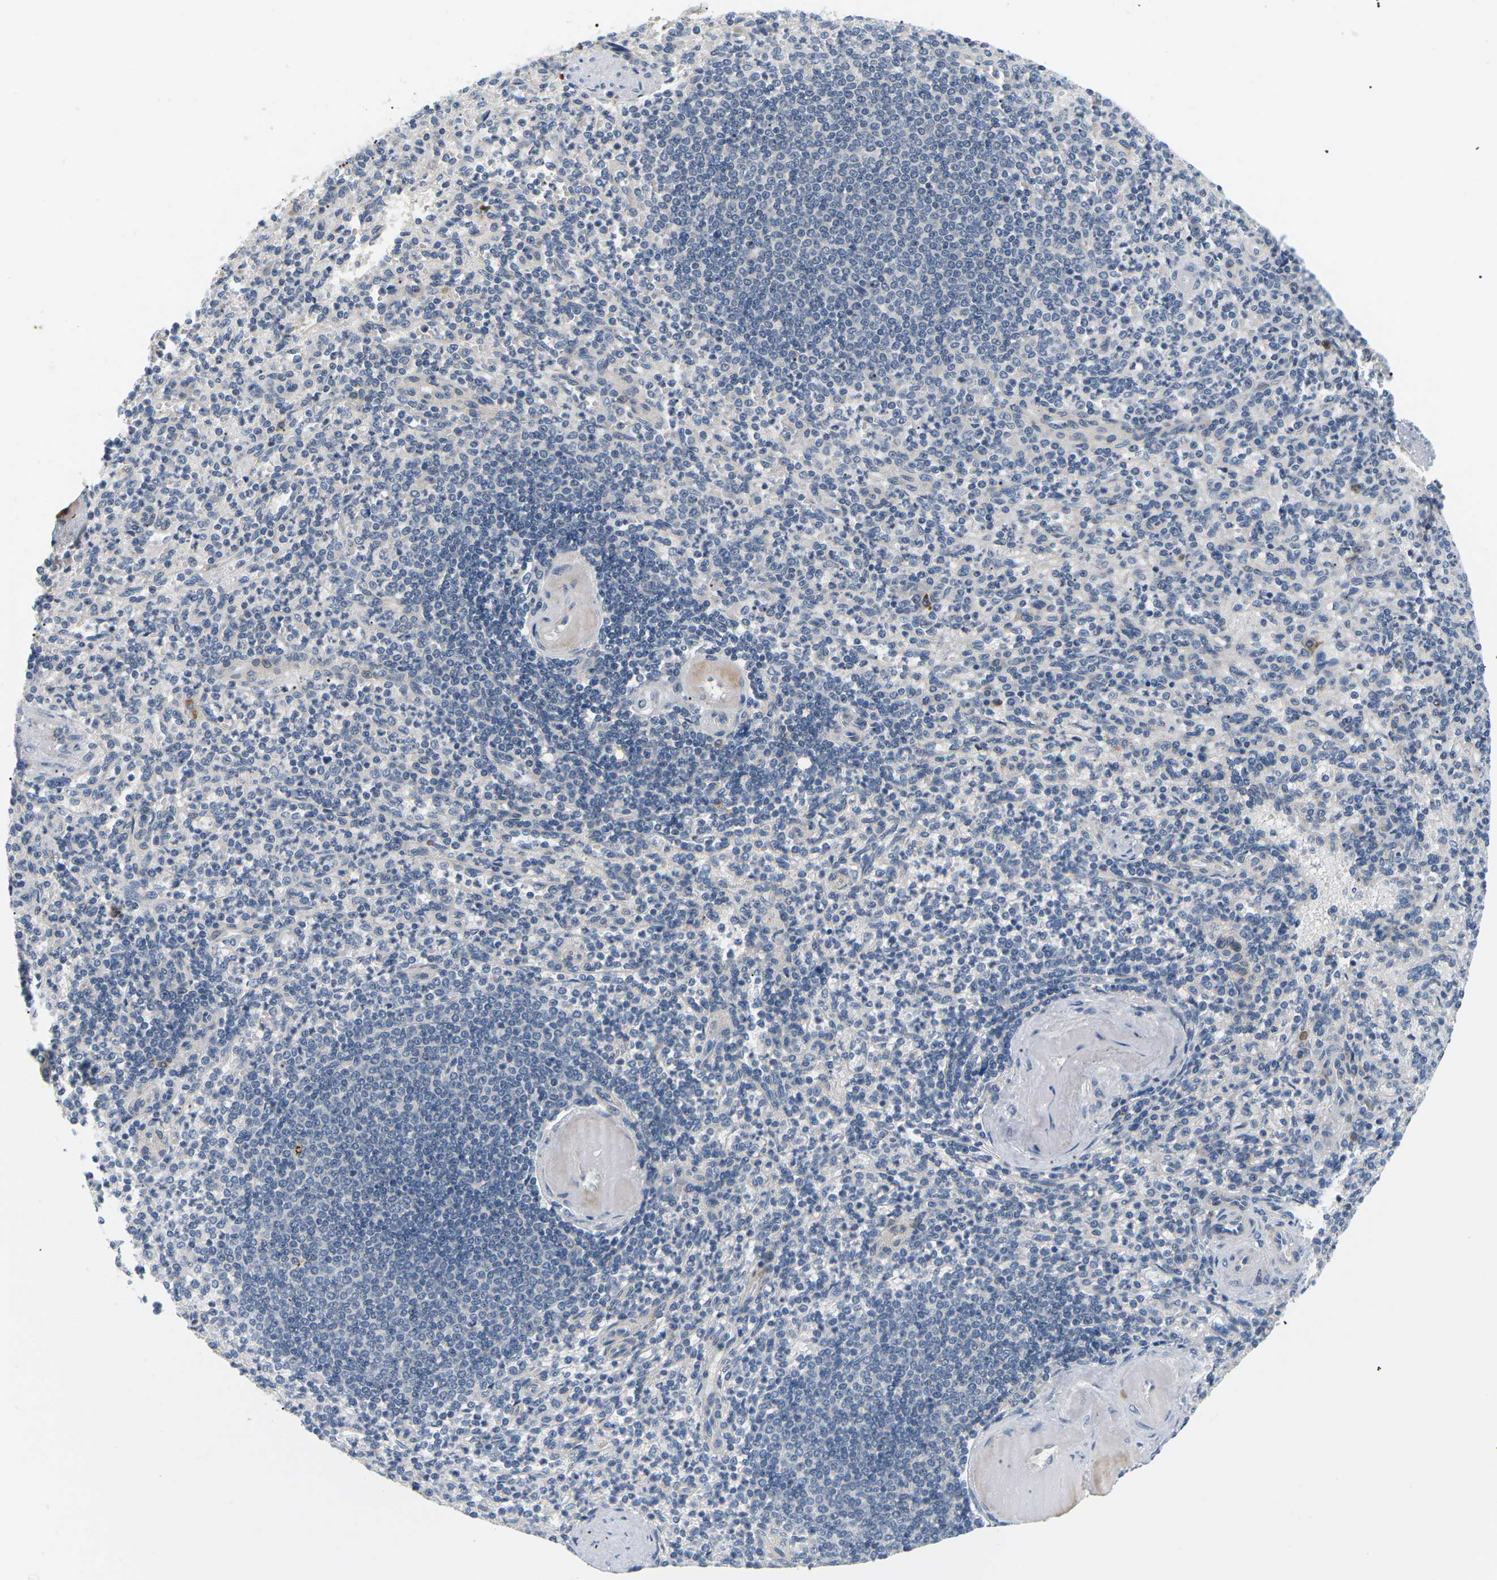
{"staining": {"intensity": "negative", "quantity": "none", "location": "none"}, "tissue": "spleen", "cell_type": "Cells in red pulp", "image_type": "normal", "snomed": [{"axis": "morphology", "description": "Normal tissue, NOS"}, {"axis": "topography", "description": "Spleen"}], "caption": "This is an IHC image of benign spleen. There is no positivity in cells in red pulp.", "gene": "EVA1C", "patient": {"sex": "female", "age": 74}}